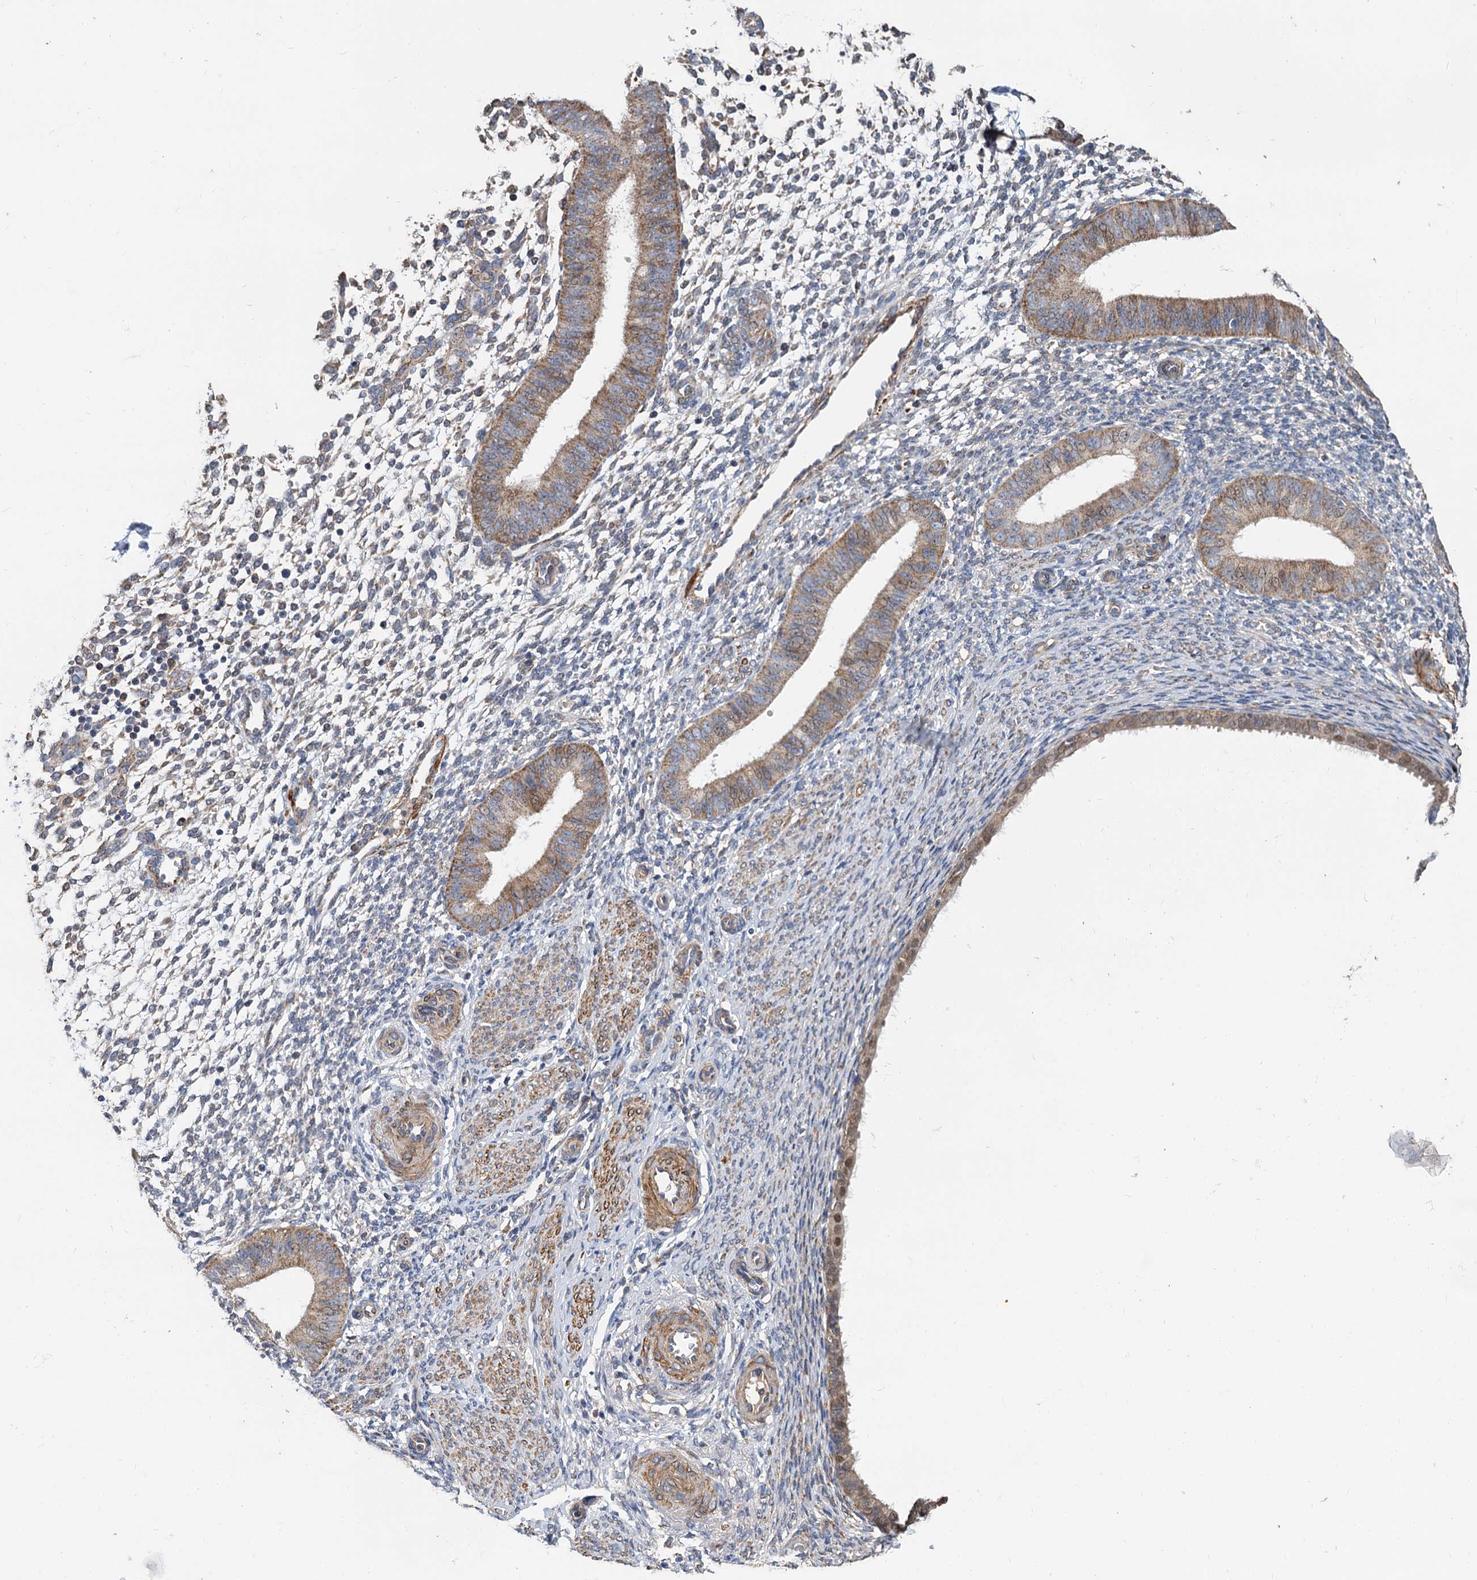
{"staining": {"intensity": "weak", "quantity": "<25%", "location": "cytoplasmic/membranous"}, "tissue": "endometrium", "cell_type": "Cells in endometrial stroma", "image_type": "normal", "snomed": [{"axis": "morphology", "description": "Normal tissue, NOS"}, {"axis": "topography", "description": "Uterus"}, {"axis": "topography", "description": "Endometrium"}], "caption": "Protein analysis of normal endometrium reveals no significant staining in cells in endometrial stroma.", "gene": "ALKBH7", "patient": {"sex": "female", "age": 48}}